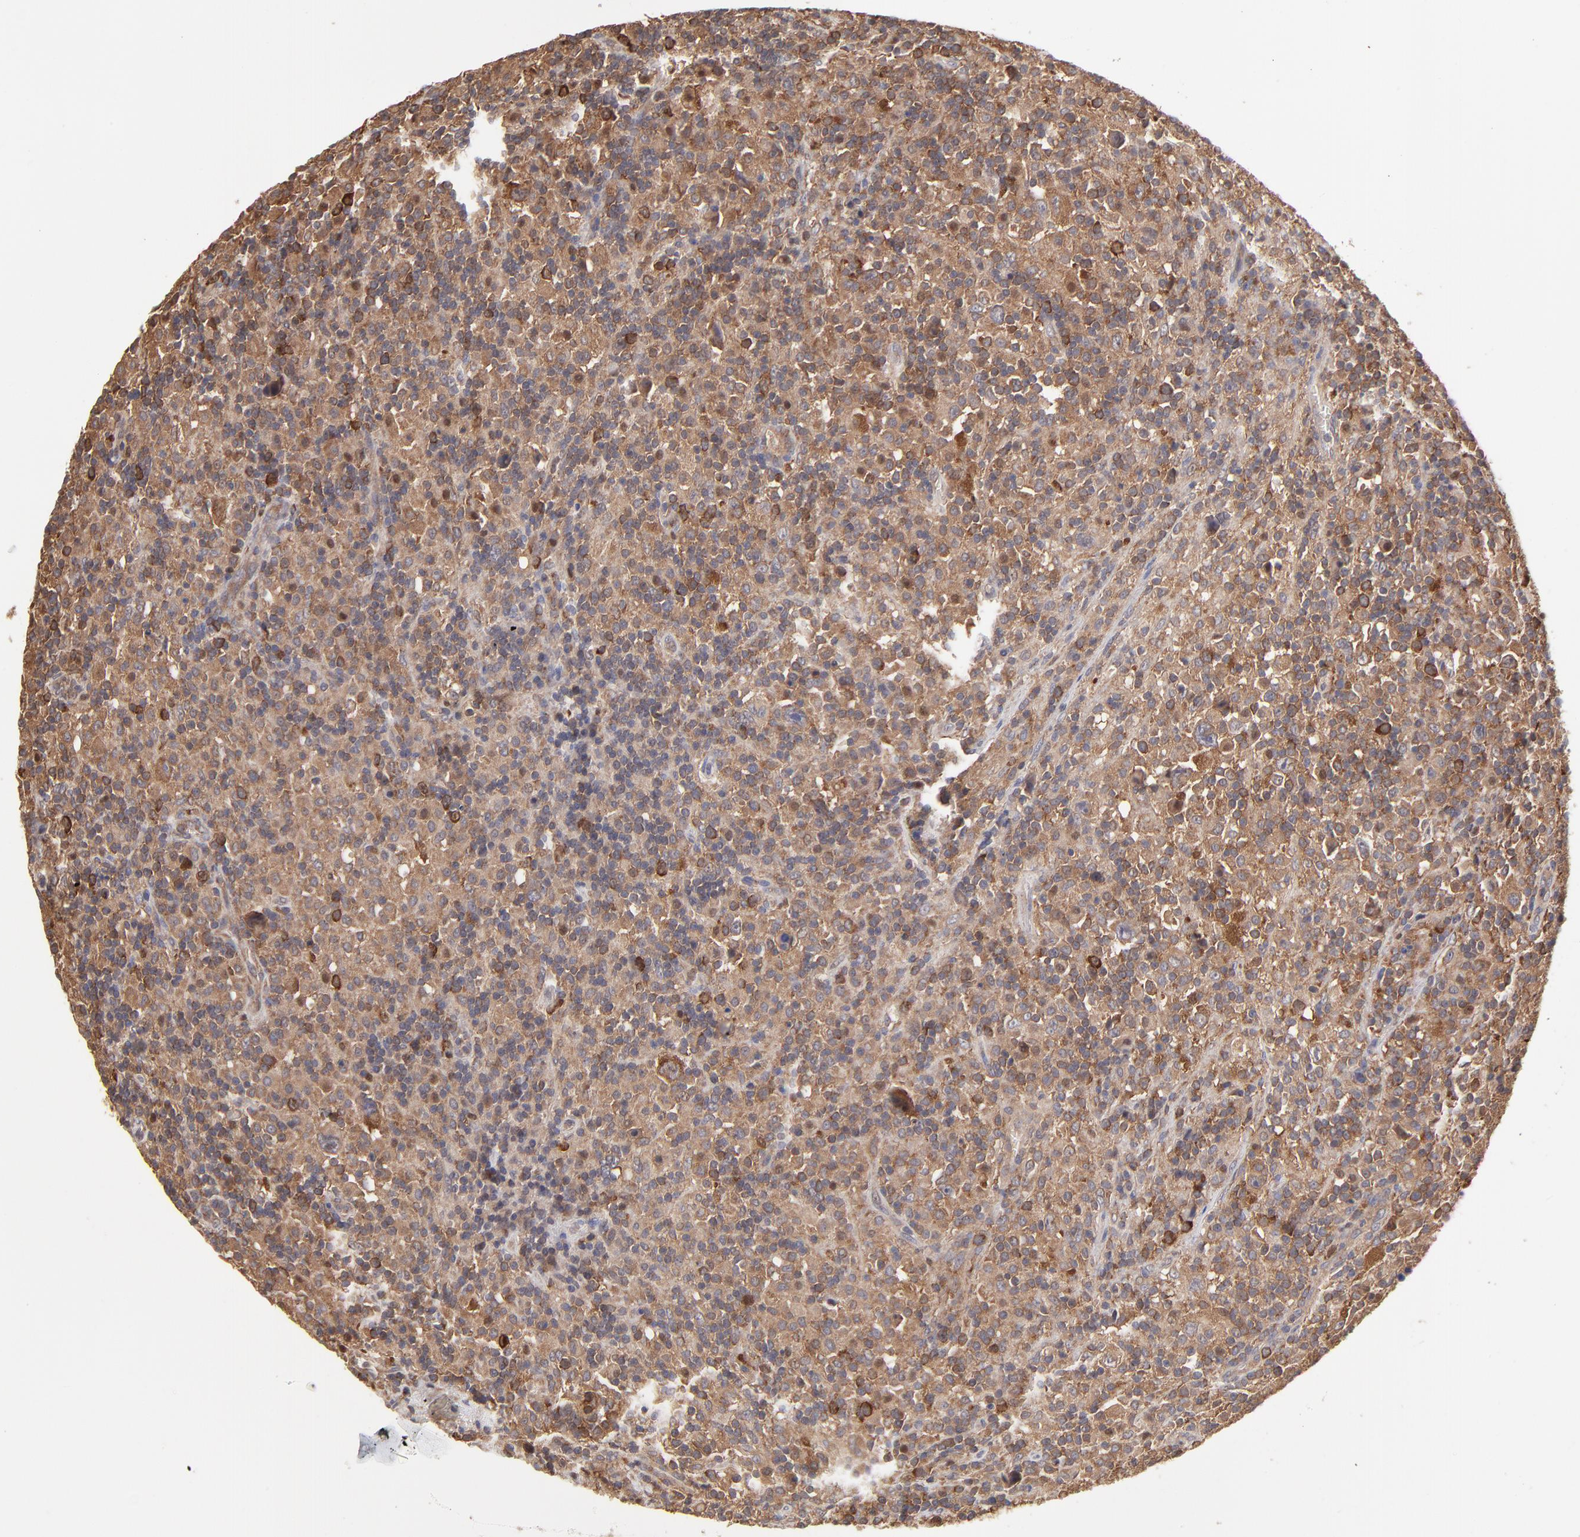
{"staining": {"intensity": "strong", "quantity": "<25%", "location": "cytoplasmic/membranous"}, "tissue": "lymphoma", "cell_type": "Tumor cells", "image_type": "cancer", "snomed": [{"axis": "morphology", "description": "Hodgkin's disease, NOS"}, {"axis": "topography", "description": "Lymph node"}], "caption": "There is medium levels of strong cytoplasmic/membranous positivity in tumor cells of Hodgkin's disease, as demonstrated by immunohistochemical staining (brown color).", "gene": "GART", "patient": {"sex": "male", "age": 46}}